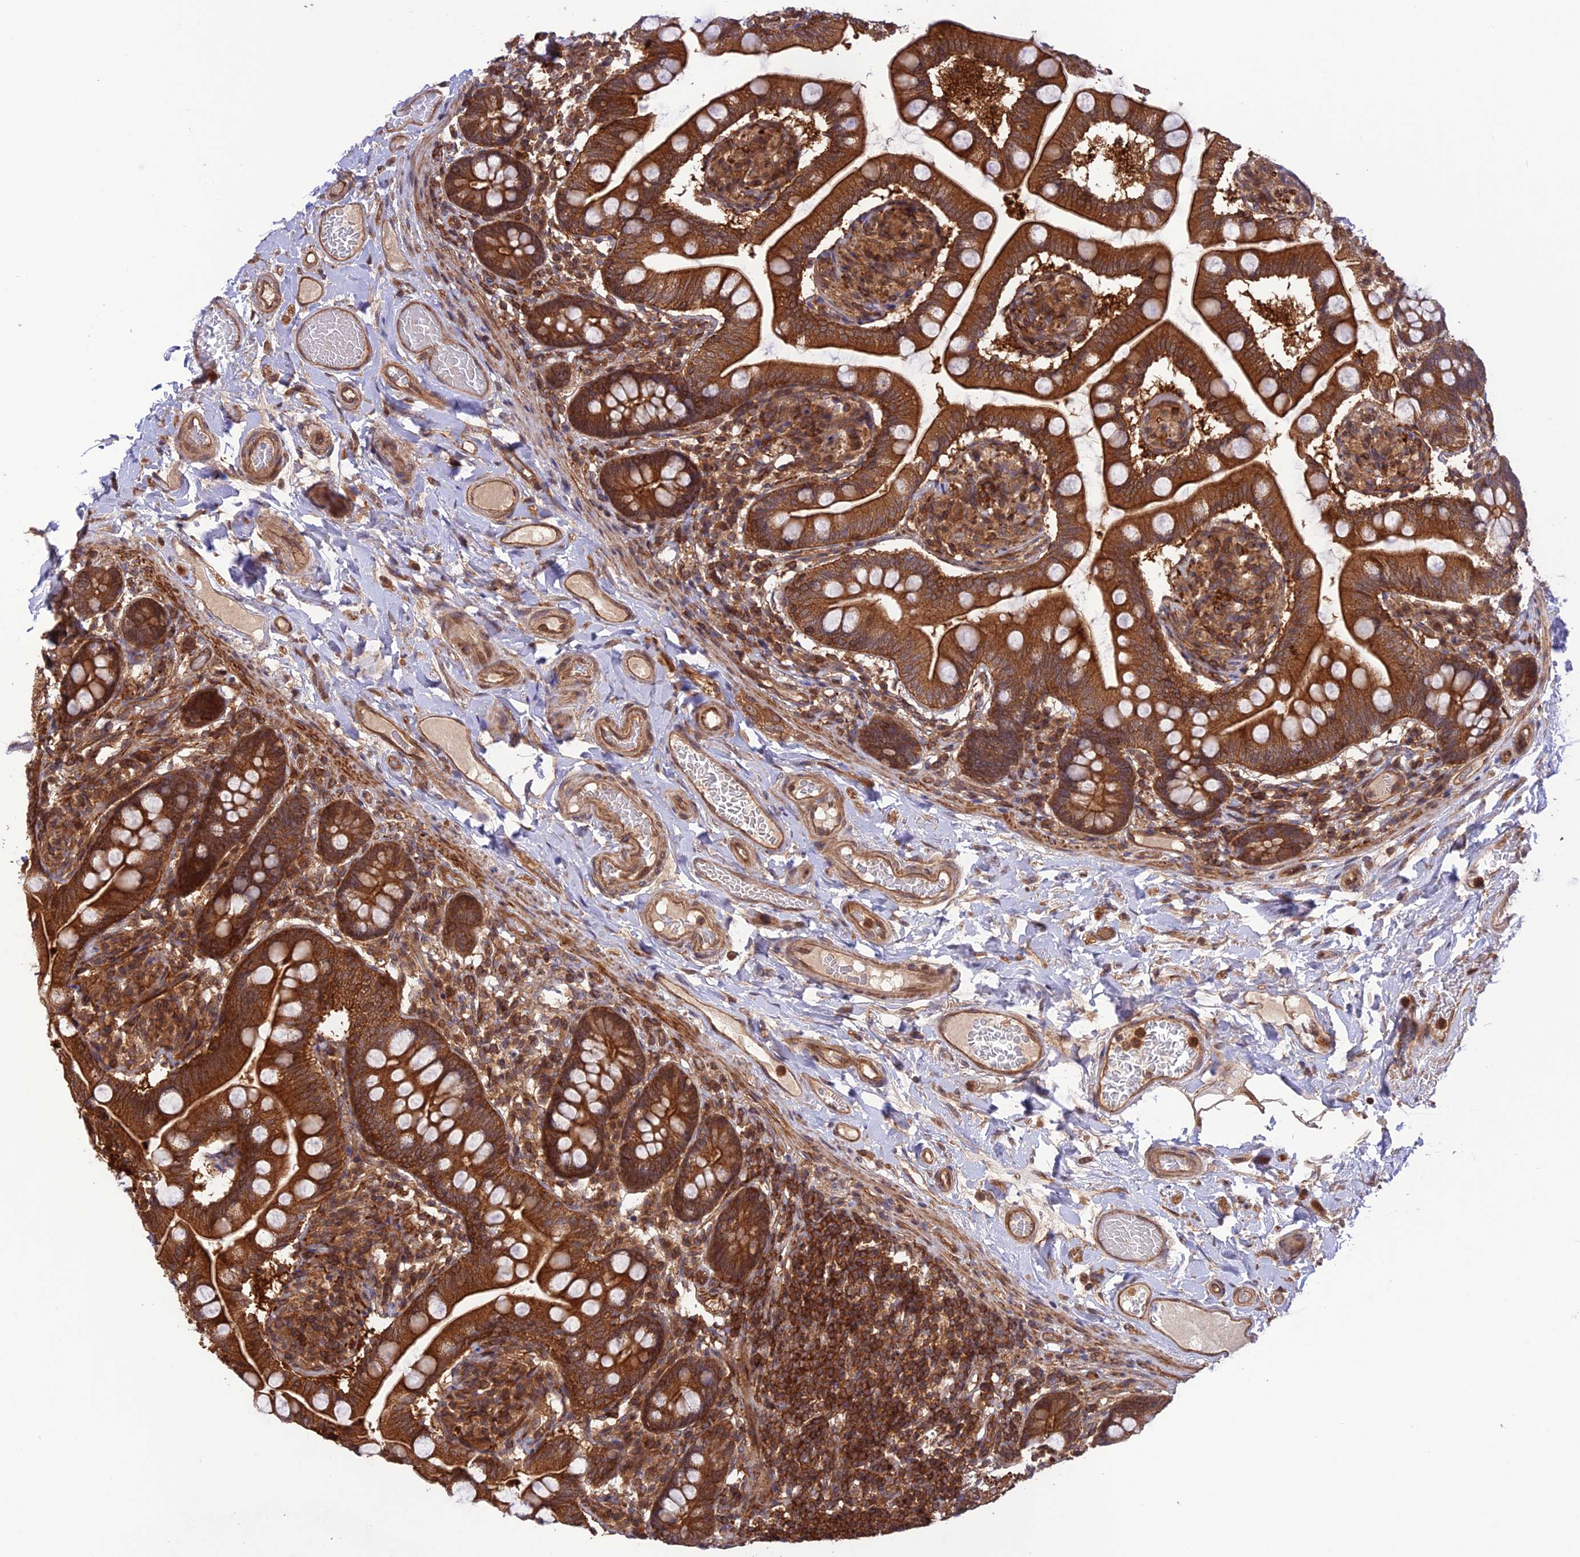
{"staining": {"intensity": "strong", "quantity": ">75%", "location": "cytoplasmic/membranous"}, "tissue": "small intestine", "cell_type": "Glandular cells", "image_type": "normal", "snomed": [{"axis": "morphology", "description": "Normal tissue, NOS"}, {"axis": "topography", "description": "Small intestine"}], "caption": "Immunohistochemistry micrograph of normal small intestine stained for a protein (brown), which displays high levels of strong cytoplasmic/membranous expression in about >75% of glandular cells.", "gene": "FCHSD1", "patient": {"sex": "female", "age": 64}}